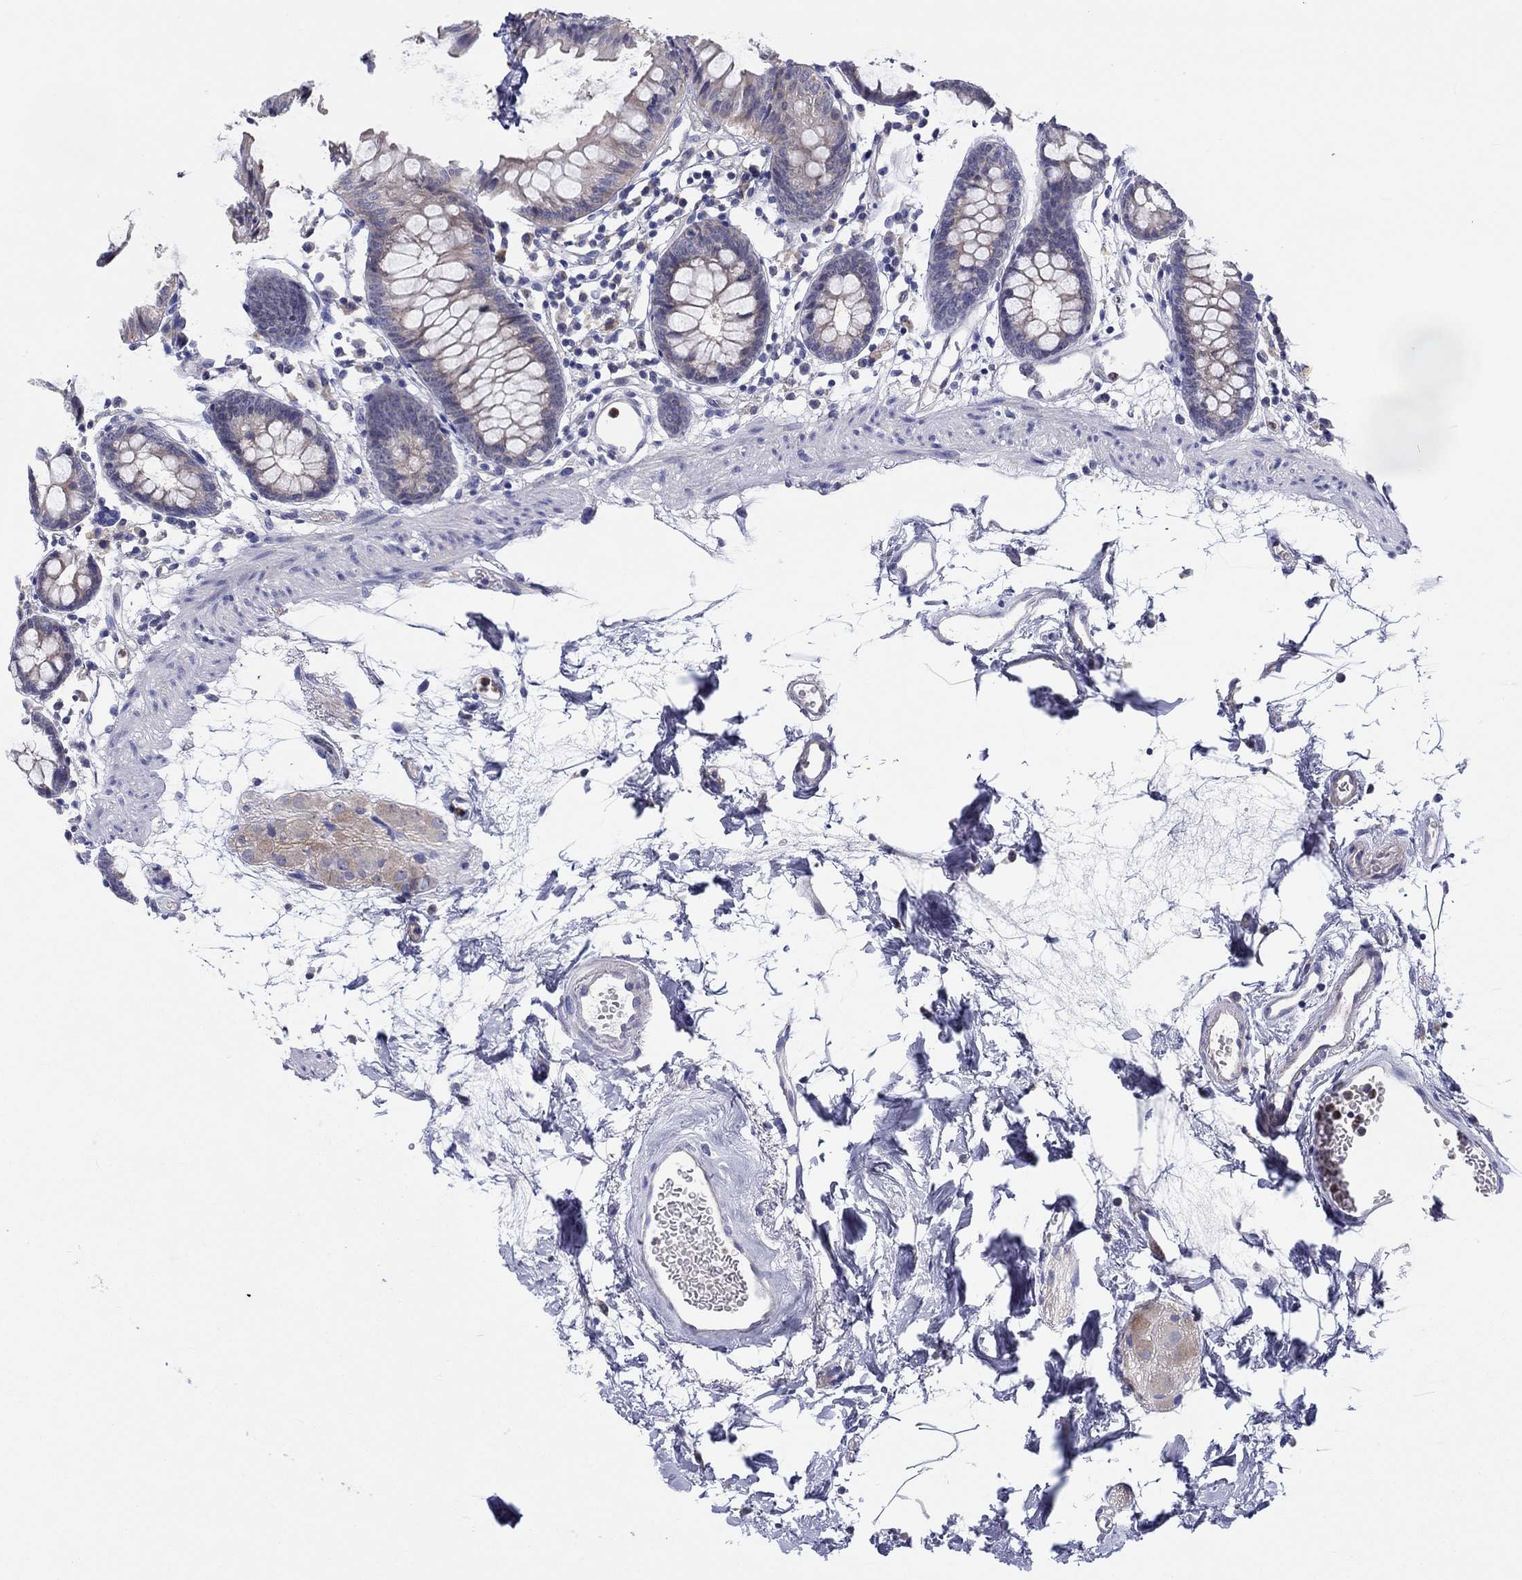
{"staining": {"intensity": "negative", "quantity": "none", "location": "none"}, "tissue": "colon", "cell_type": "Endothelial cells", "image_type": "normal", "snomed": [{"axis": "morphology", "description": "Normal tissue, NOS"}, {"axis": "topography", "description": "Colon"}], "caption": "Endothelial cells show no significant protein positivity in normal colon. (Immunohistochemistry (ihc), brightfield microscopy, high magnification).", "gene": "ABCG4", "patient": {"sex": "female", "age": 84}}